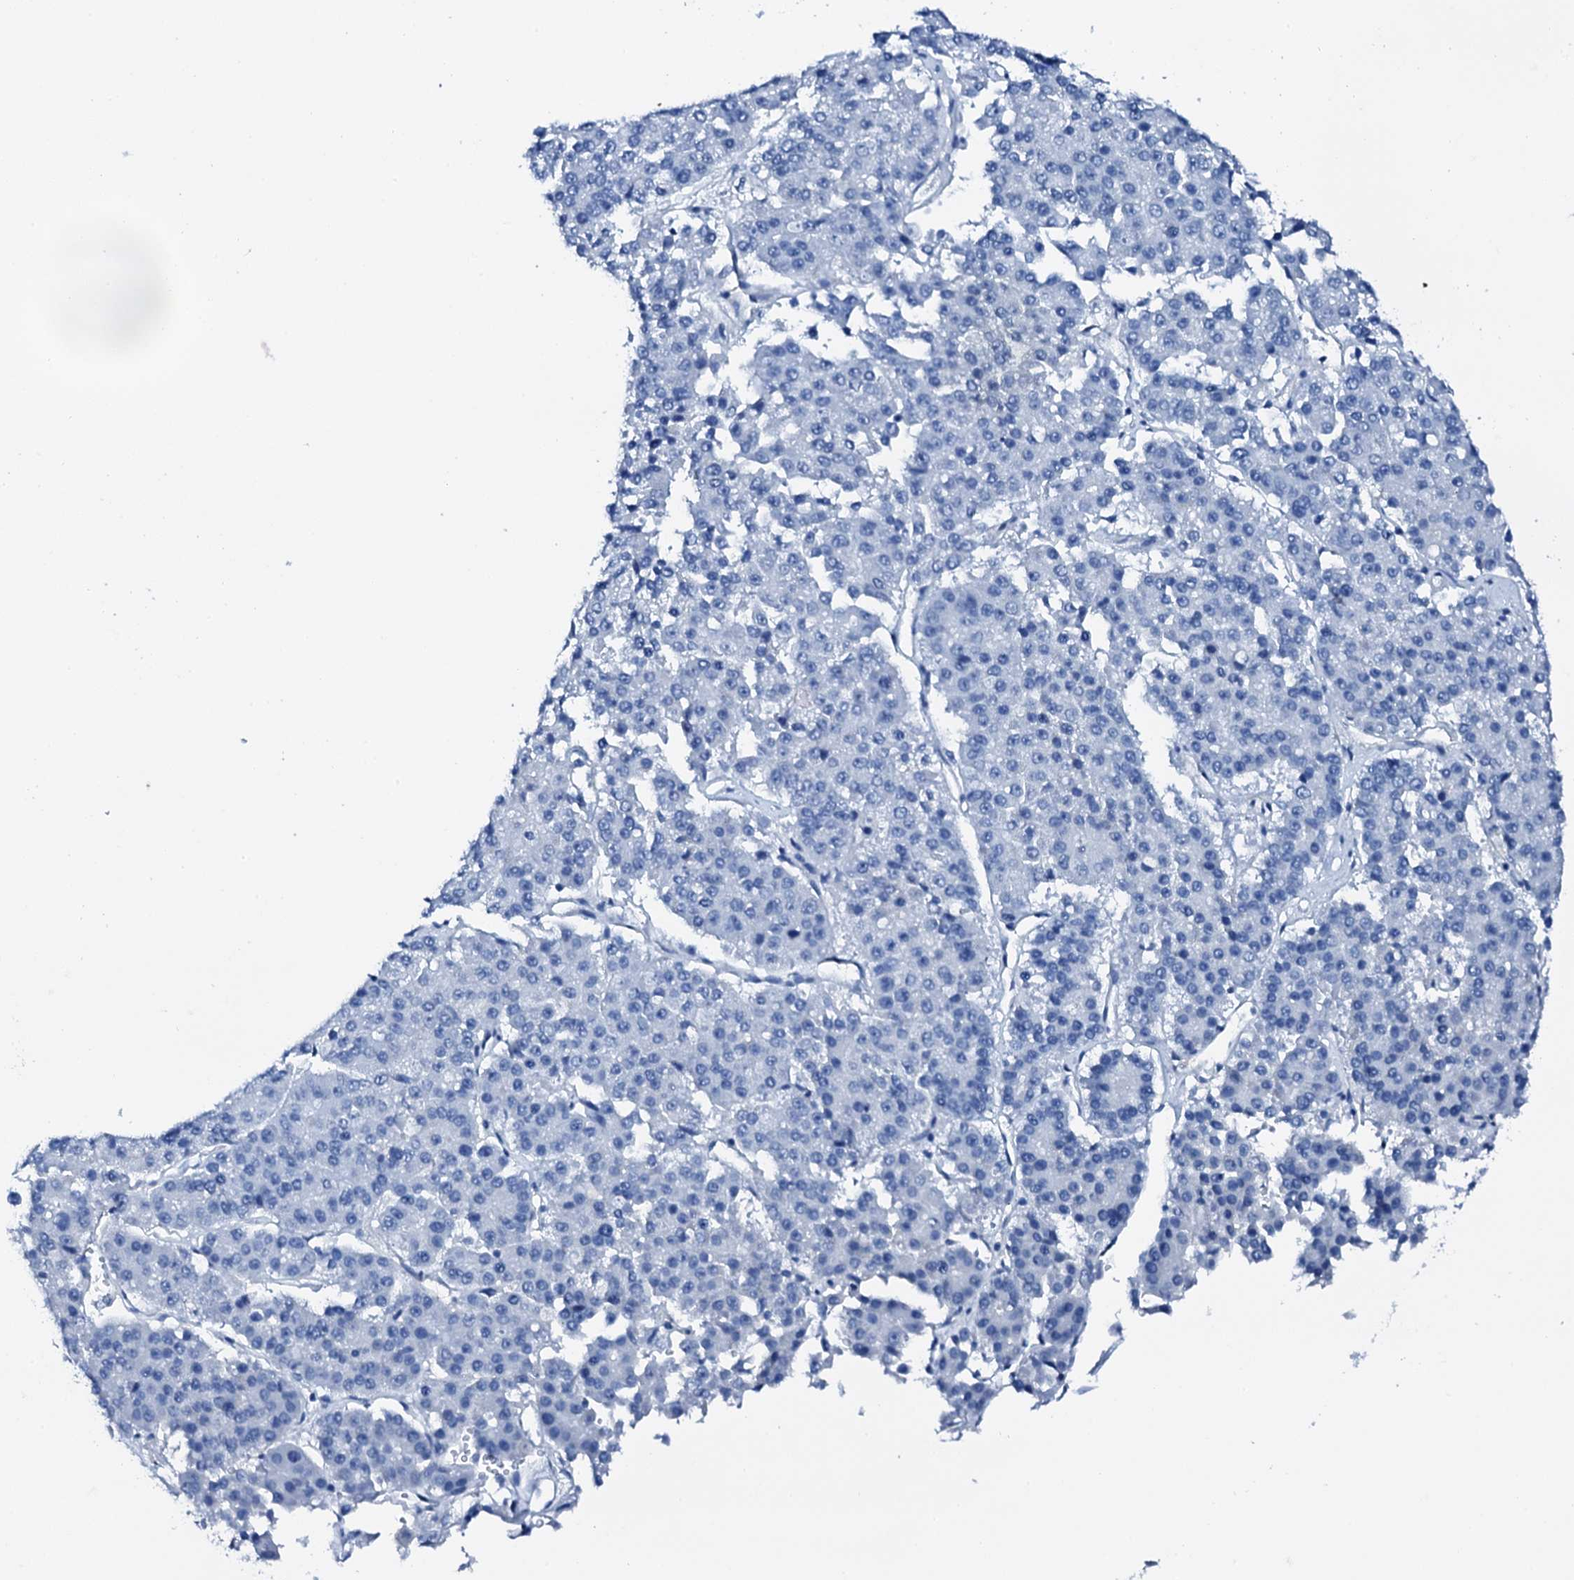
{"staining": {"intensity": "negative", "quantity": "none", "location": "none"}, "tissue": "pancreatic cancer", "cell_type": "Tumor cells", "image_type": "cancer", "snomed": [{"axis": "morphology", "description": "Adenocarcinoma, NOS"}, {"axis": "topography", "description": "Pancreas"}], "caption": "Immunohistochemistry histopathology image of pancreatic adenocarcinoma stained for a protein (brown), which shows no staining in tumor cells. Brightfield microscopy of IHC stained with DAB (3,3'-diaminobenzidine) (brown) and hematoxylin (blue), captured at high magnification.", "gene": "PTH", "patient": {"sex": "male", "age": 50}}